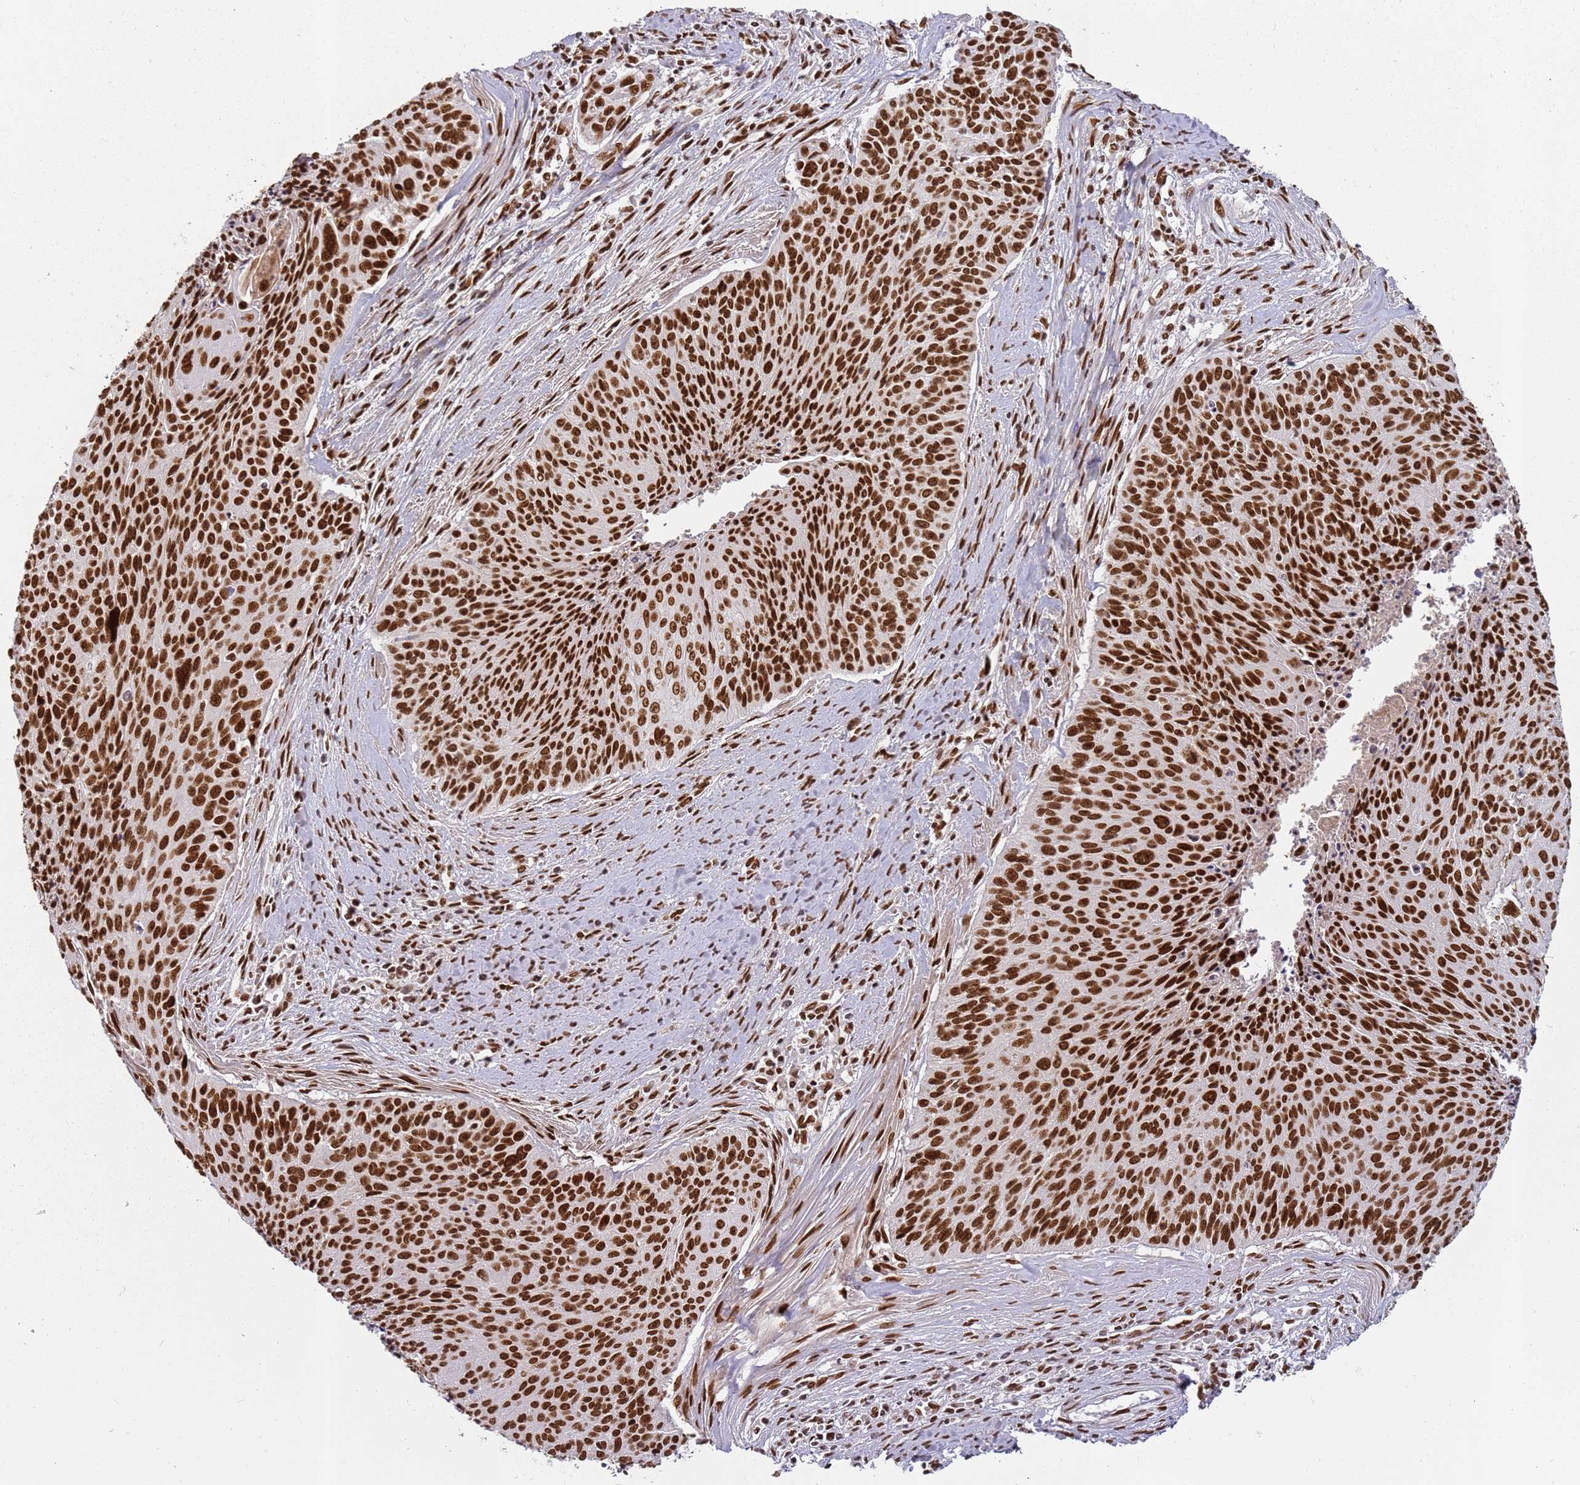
{"staining": {"intensity": "strong", "quantity": ">75%", "location": "nuclear"}, "tissue": "cervical cancer", "cell_type": "Tumor cells", "image_type": "cancer", "snomed": [{"axis": "morphology", "description": "Squamous cell carcinoma, NOS"}, {"axis": "topography", "description": "Cervix"}], "caption": "Squamous cell carcinoma (cervical) stained for a protein (brown) exhibits strong nuclear positive positivity in about >75% of tumor cells.", "gene": "TENT4A", "patient": {"sex": "female", "age": 55}}